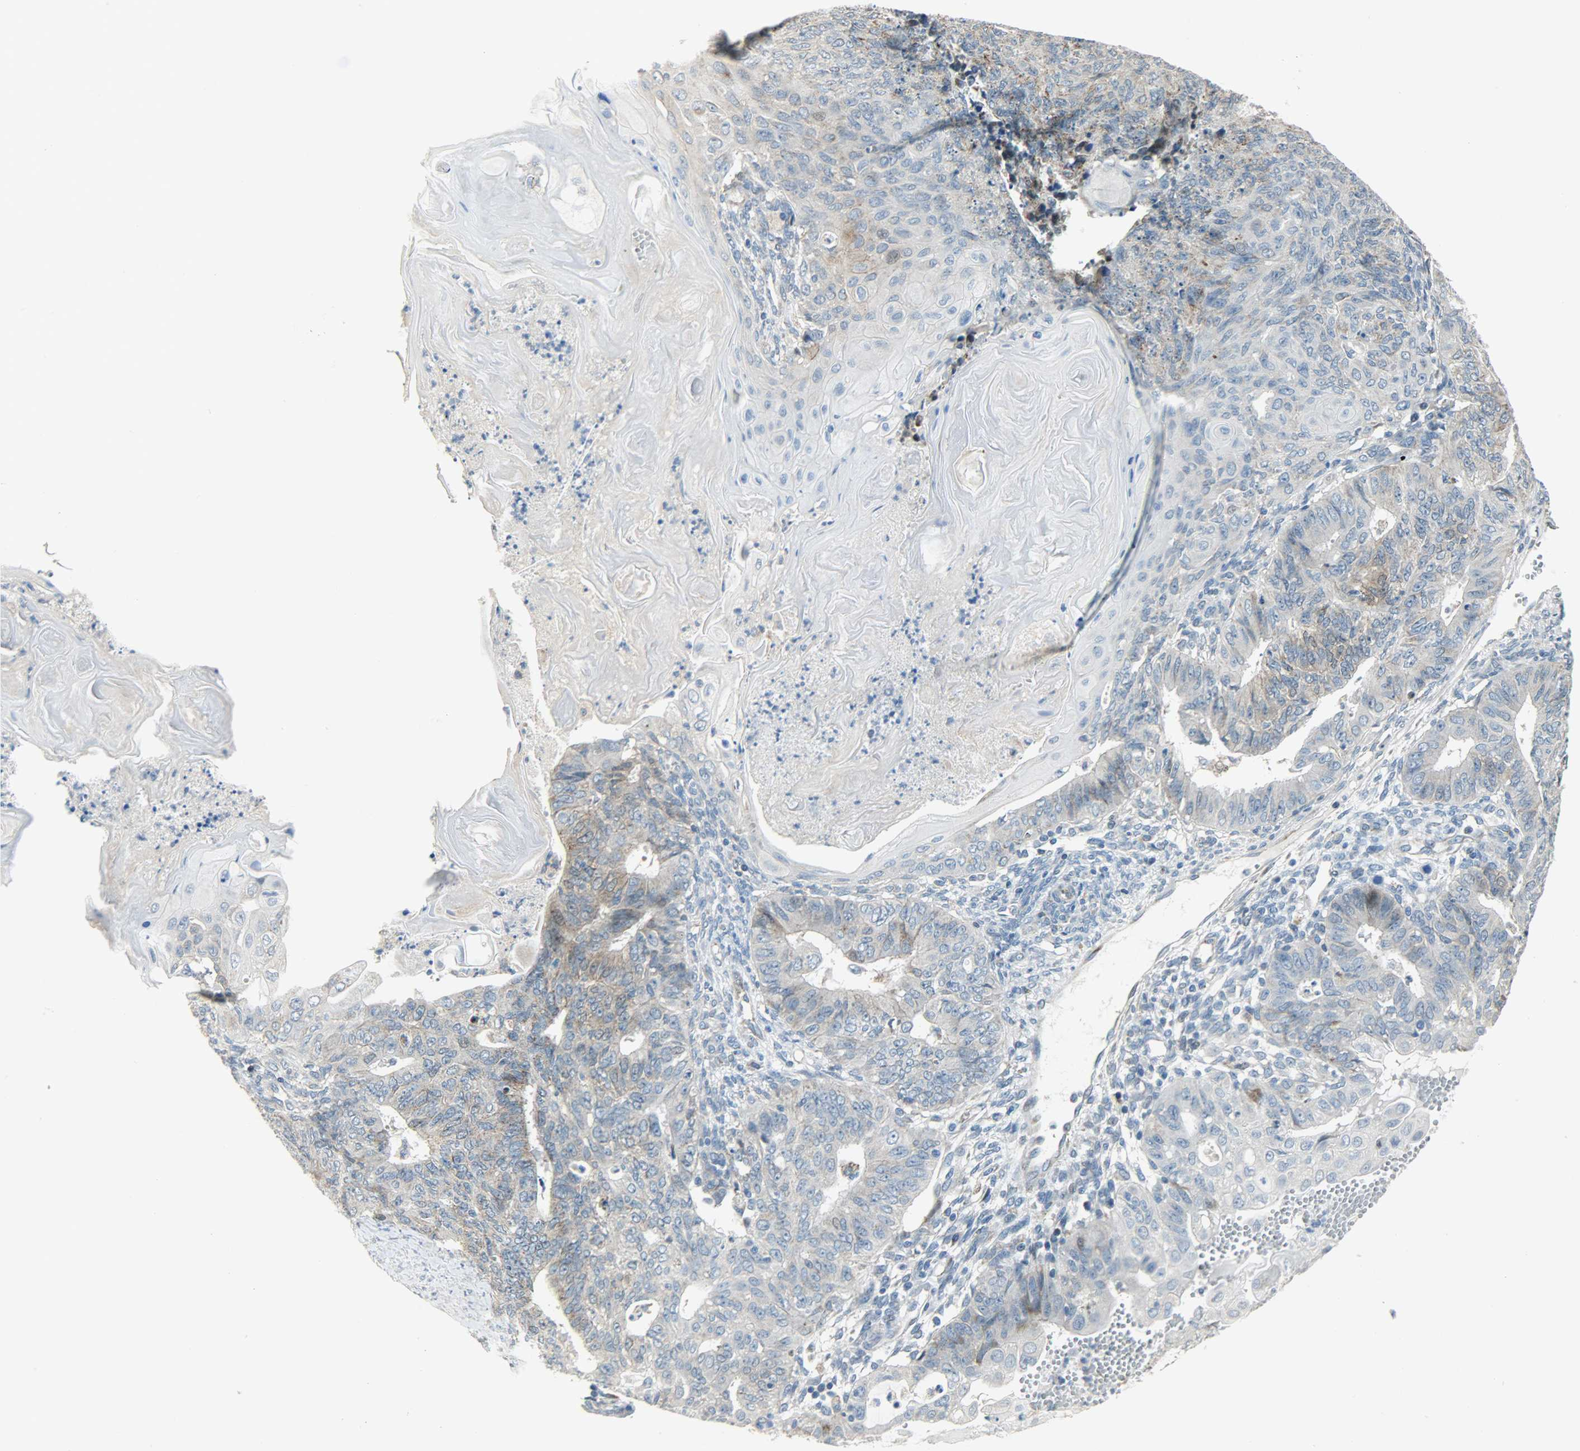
{"staining": {"intensity": "weak", "quantity": "<25%", "location": "cytoplasmic/membranous"}, "tissue": "endometrial cancer", "cell_type": "Tumor cells", "image_type": "cancer", "snomed": [{"axis": "morphology", "description": "Neoplasm, malignant, NOS"}, {"axis": "topography", "description": "Endometrium"}], "caption": "IHC of human endometrial cancer (neoplasm (malignant)) displays no positivity in tumor cells.", "gene": "PPP1R1B", "patient": {"sex": "female", "age": 74}}